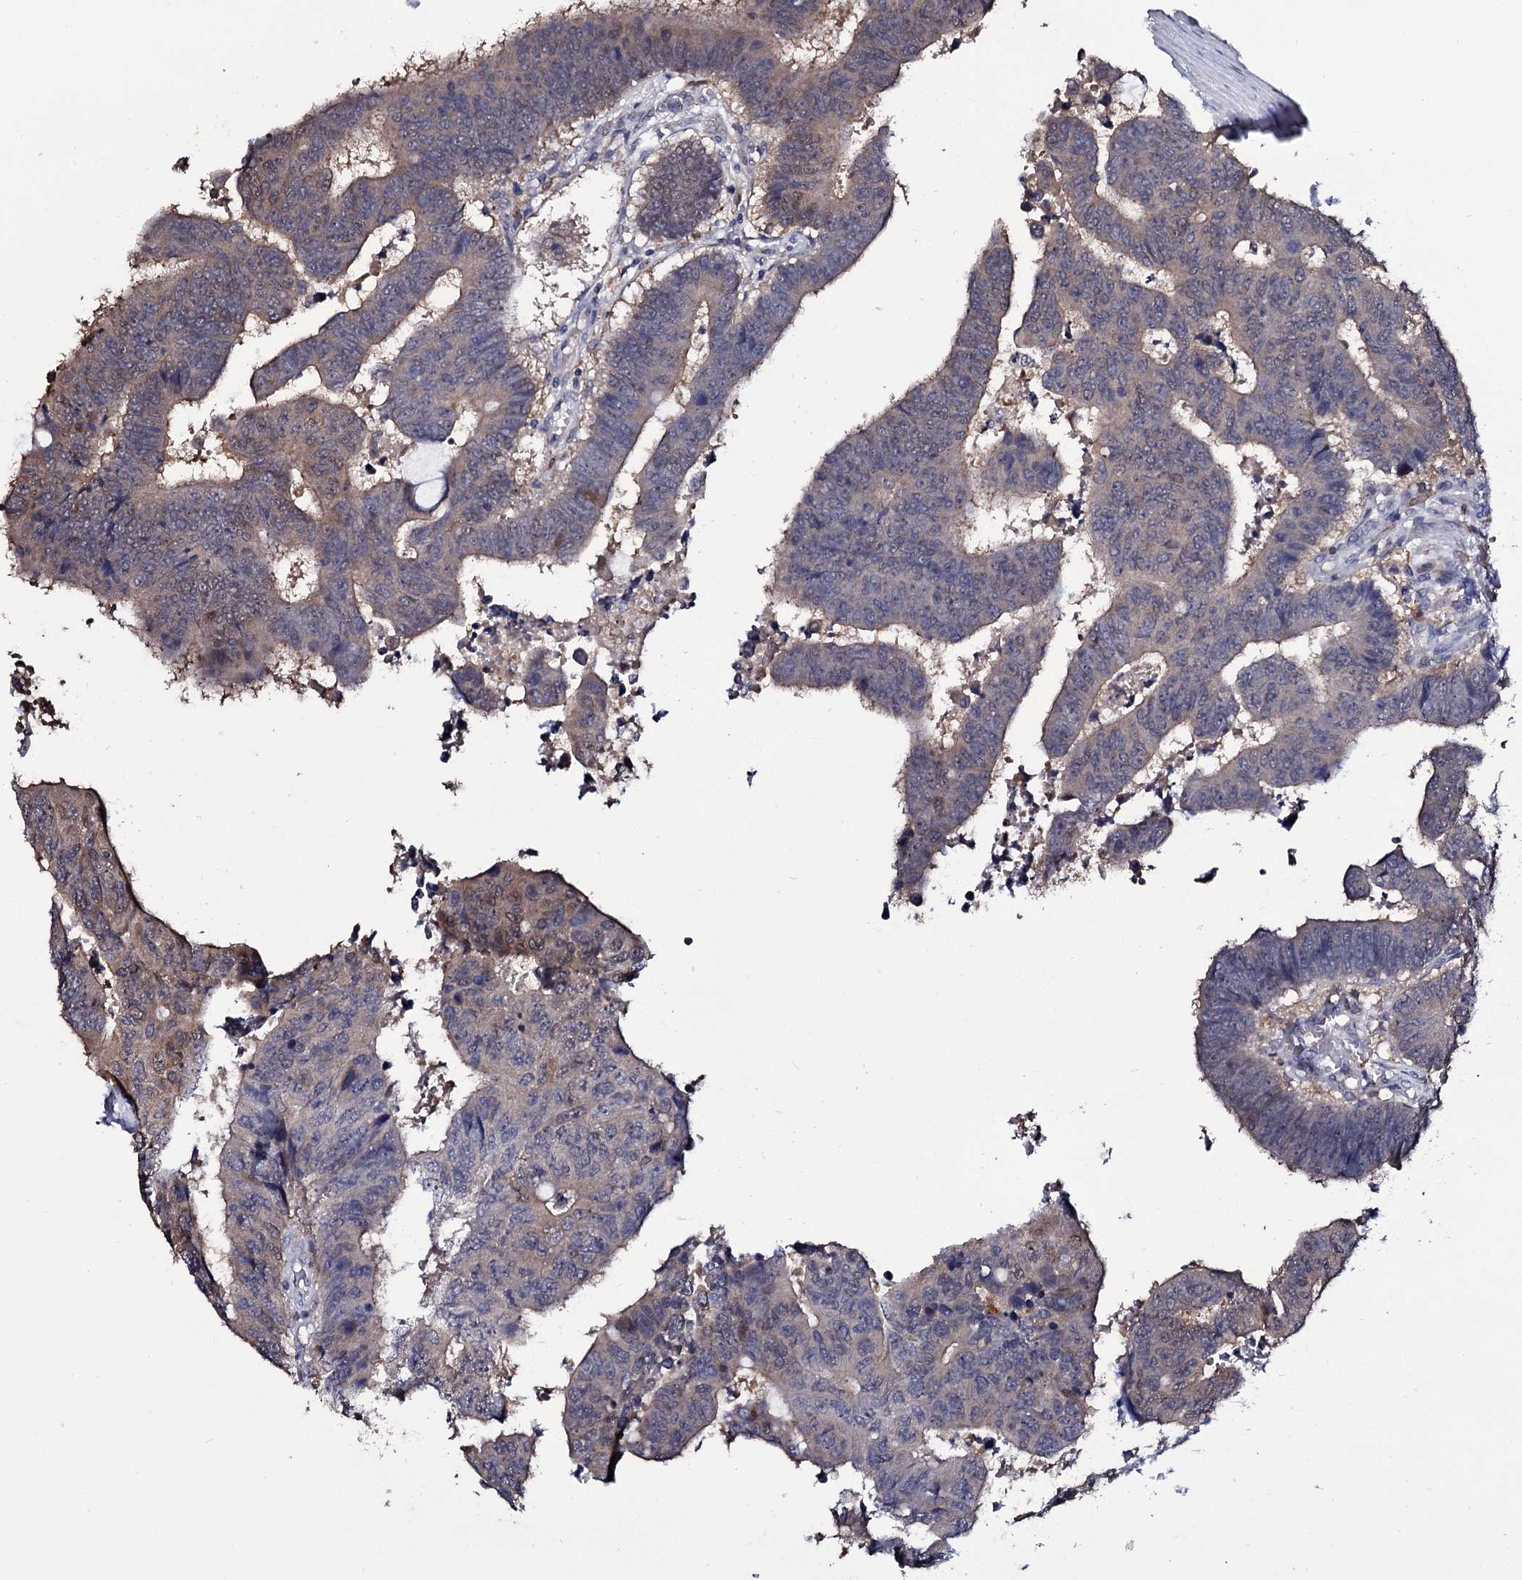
{"staining": {"intensity": "weak", "quantity": "25%-75%", "location": "cytoplasmic/membranous"}, "tissue": "colorectal cancer", "cell_type": "Tumor cells", "image_type": "cancer", "snomed": [{"axis": "morphology", "description": "Adenocarcinoma, NOS"}, {"axis": "topography", "description": "Rectum"}], "caption": "High-power microscopy captured an immunohistochemistry (IHC) micrograph of adenocarcinoma (colorectal), revealing weak cytoplasmic/membranous staining in approximately 25%-75% of tumor cells.", "gene": "CRYL1", "patient": {"sex": "male", "age": 84}}